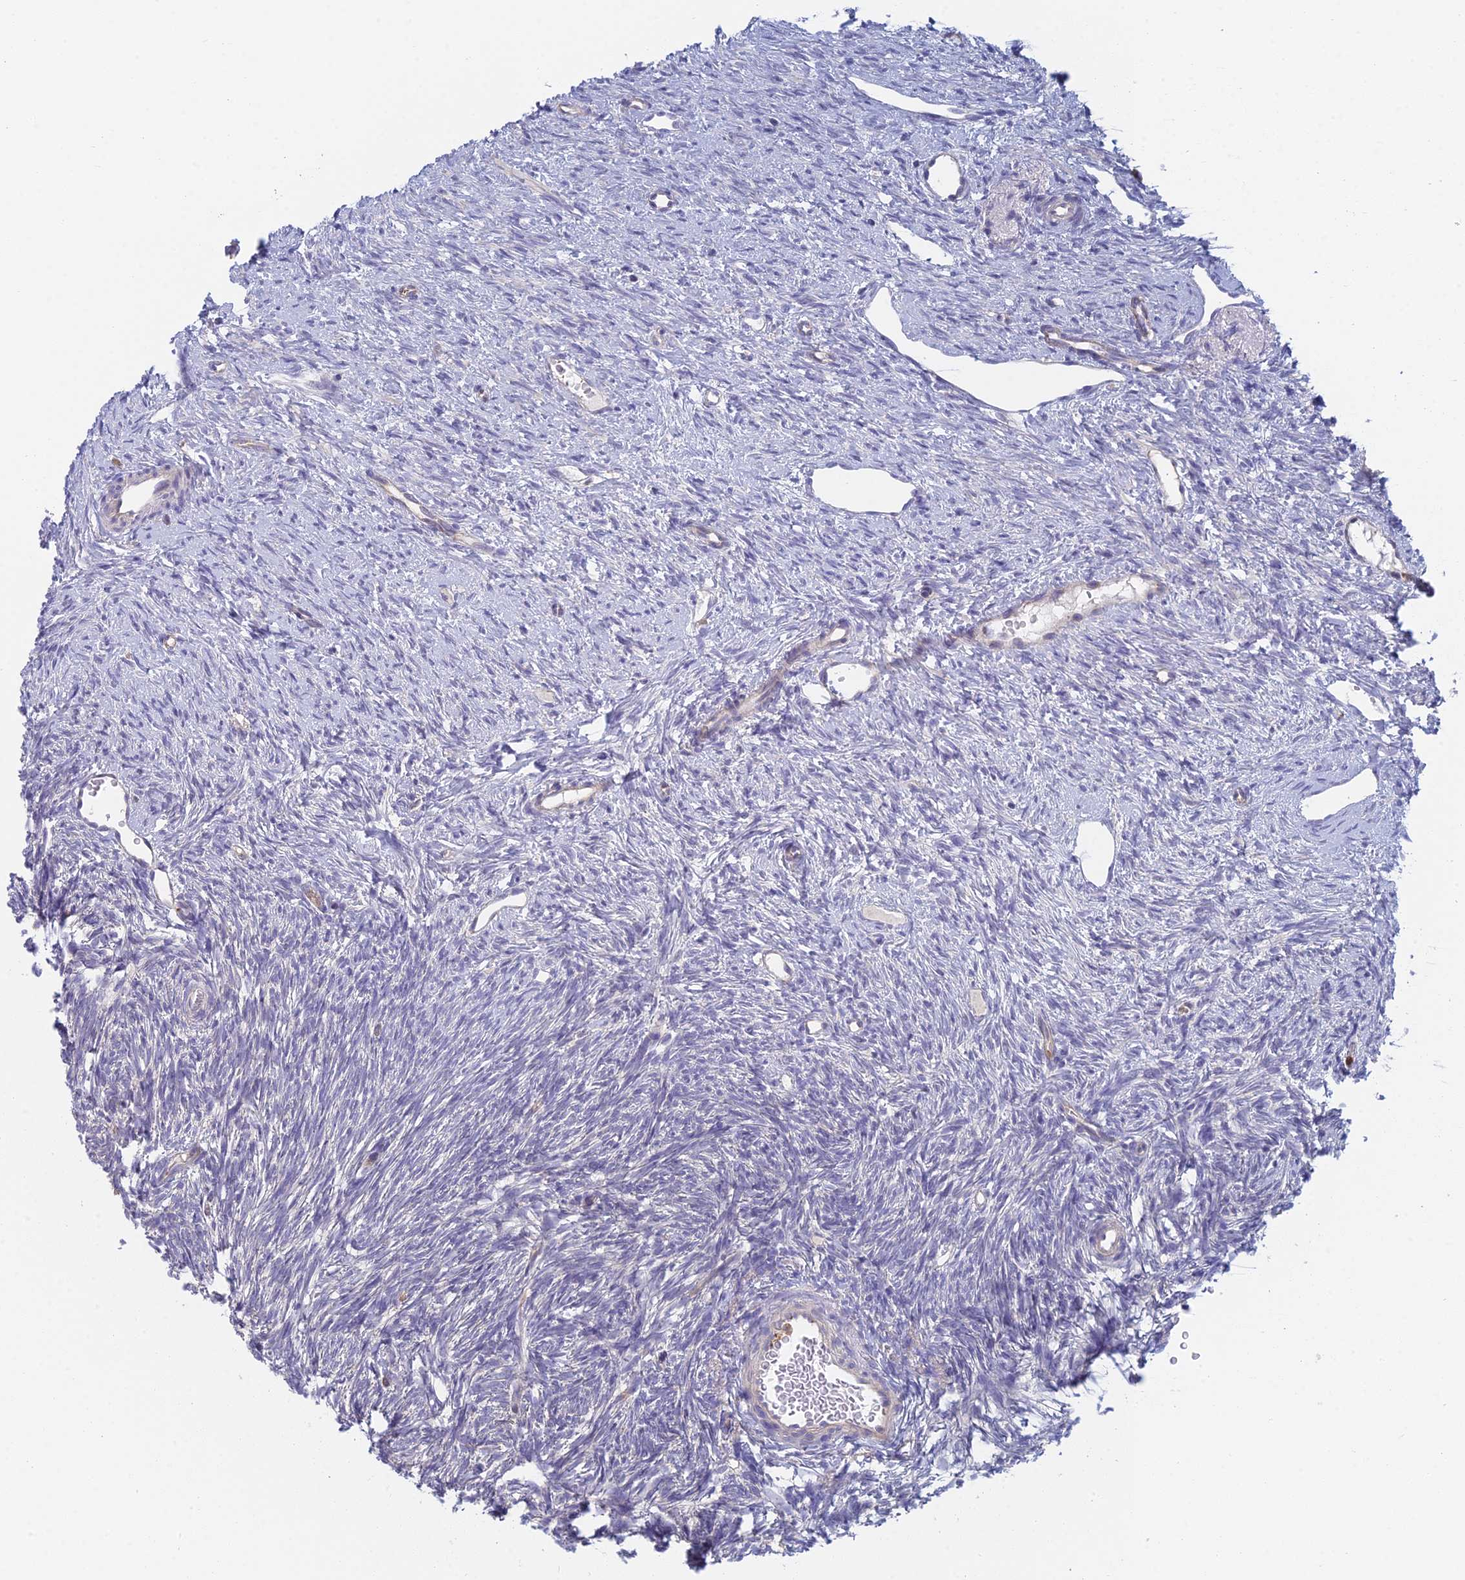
{"staining": {"intensity": "negative", "quantity": "none", "location": "none"}, "tissue": "ovary", "cell_type": "Ovarian stroma cells", "image_type": "normal", "snomed": [{"axis": "morphology", "description": "Normal tissue, NOS"}, {"axis": "topography", "description": "Ovary"}], "caption": "This micrograph is of normal ovary stained with IHC to label a protein in brown with the nuclei are counter-stained blue. There is no positivity in ovarian stroma cells.", "gene": "STRN4", "patient": {"sex": "female", "age": 51}}